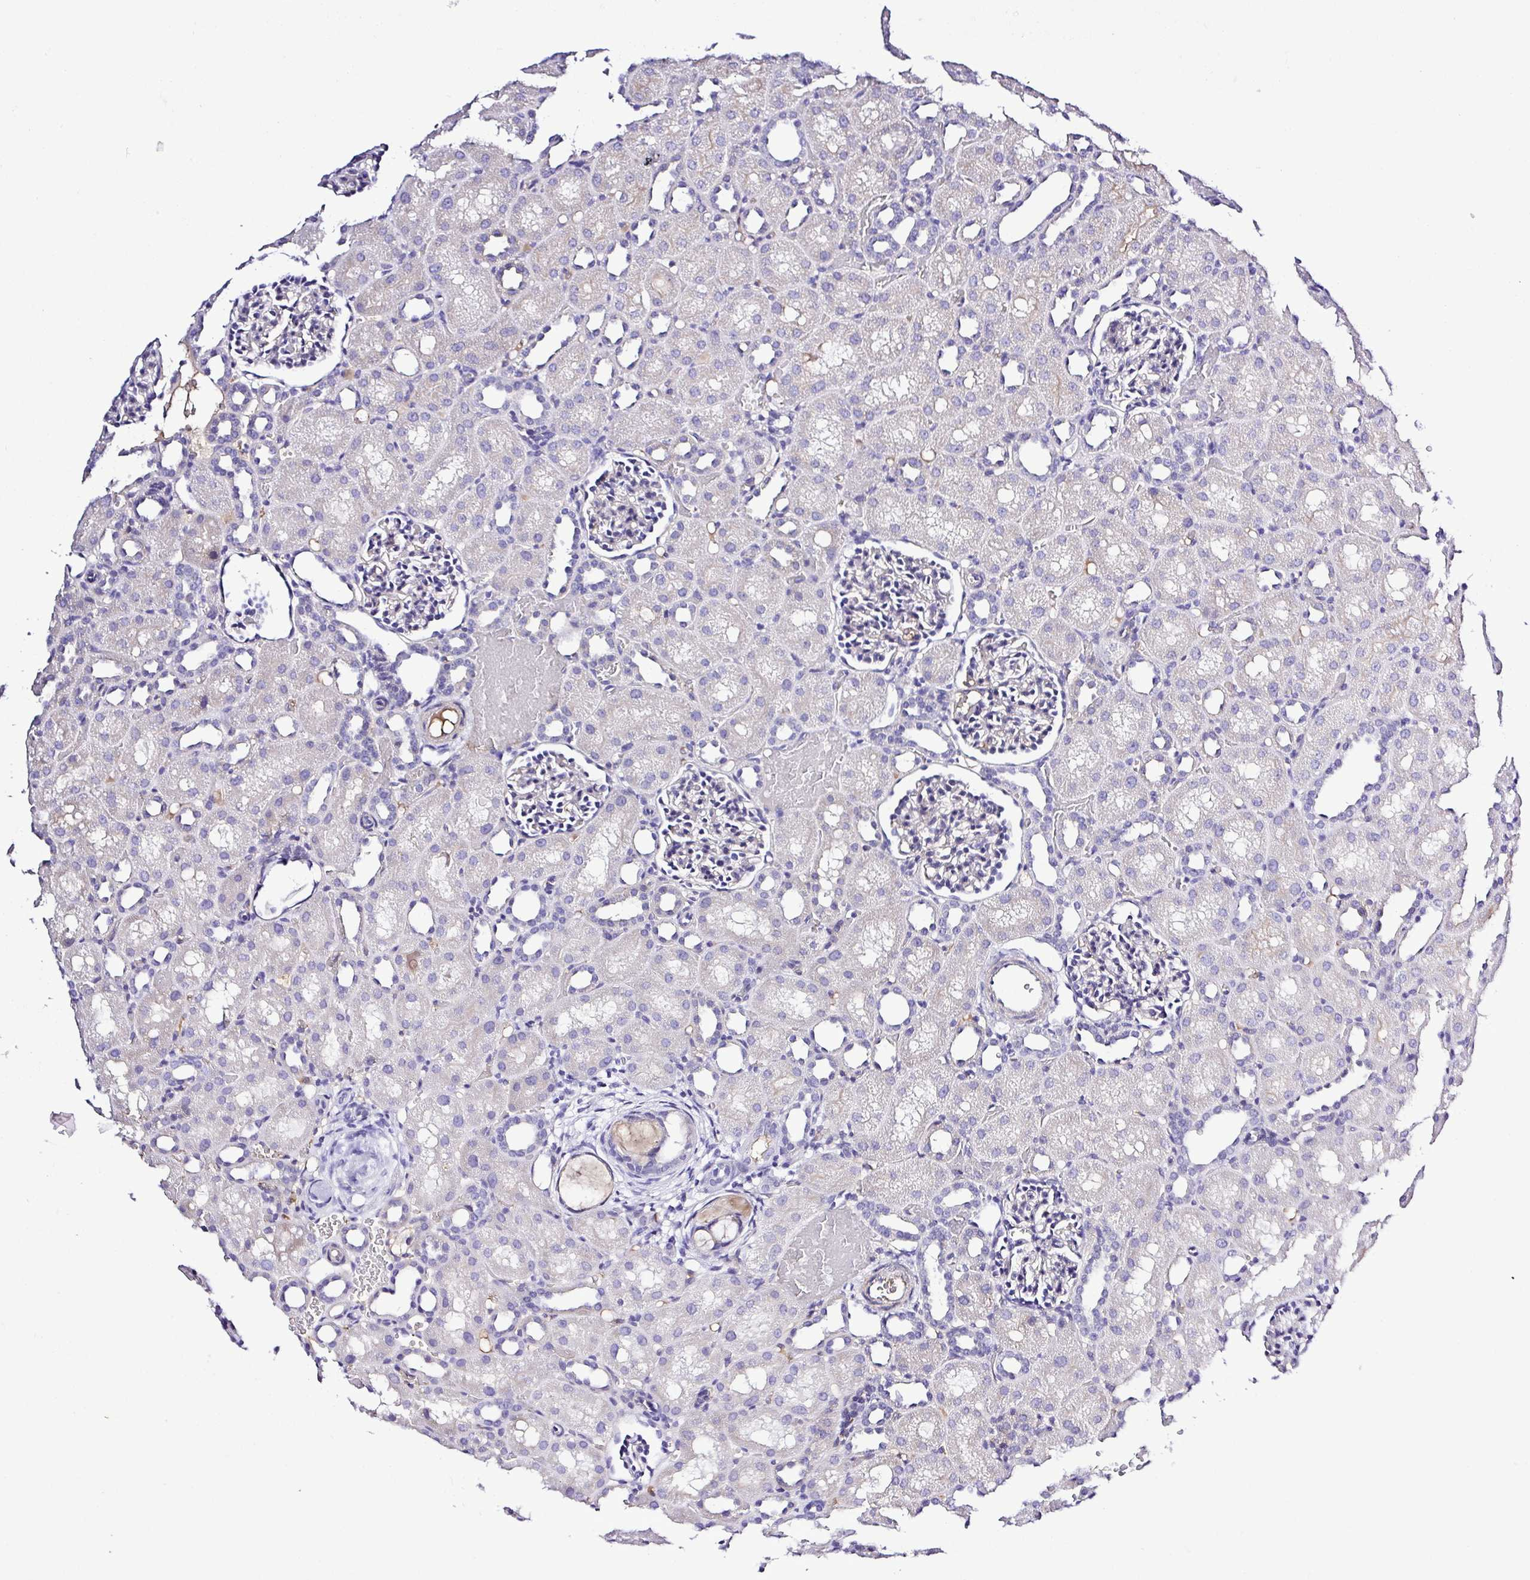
{"staining": {"intensity": "negative", "quantity": "none", "location": "none"}, "tissue": "kidney", "cell_type": "Cells in glomeruli", "image_type": "normal", "snomed": [{"axis": "morphology", "description": "Normal tissue, NOS"}, {"axis": "topography", "description": "Kidney"}], "caption": "Immunohistochemistry of normal kidney shows no positivity in cells in glomeruli. (Immunohistochemistry, brightfield microscopy, high magnification).", "gene": "GABBR2", "patient": {"sex": "male", "age": 1}}